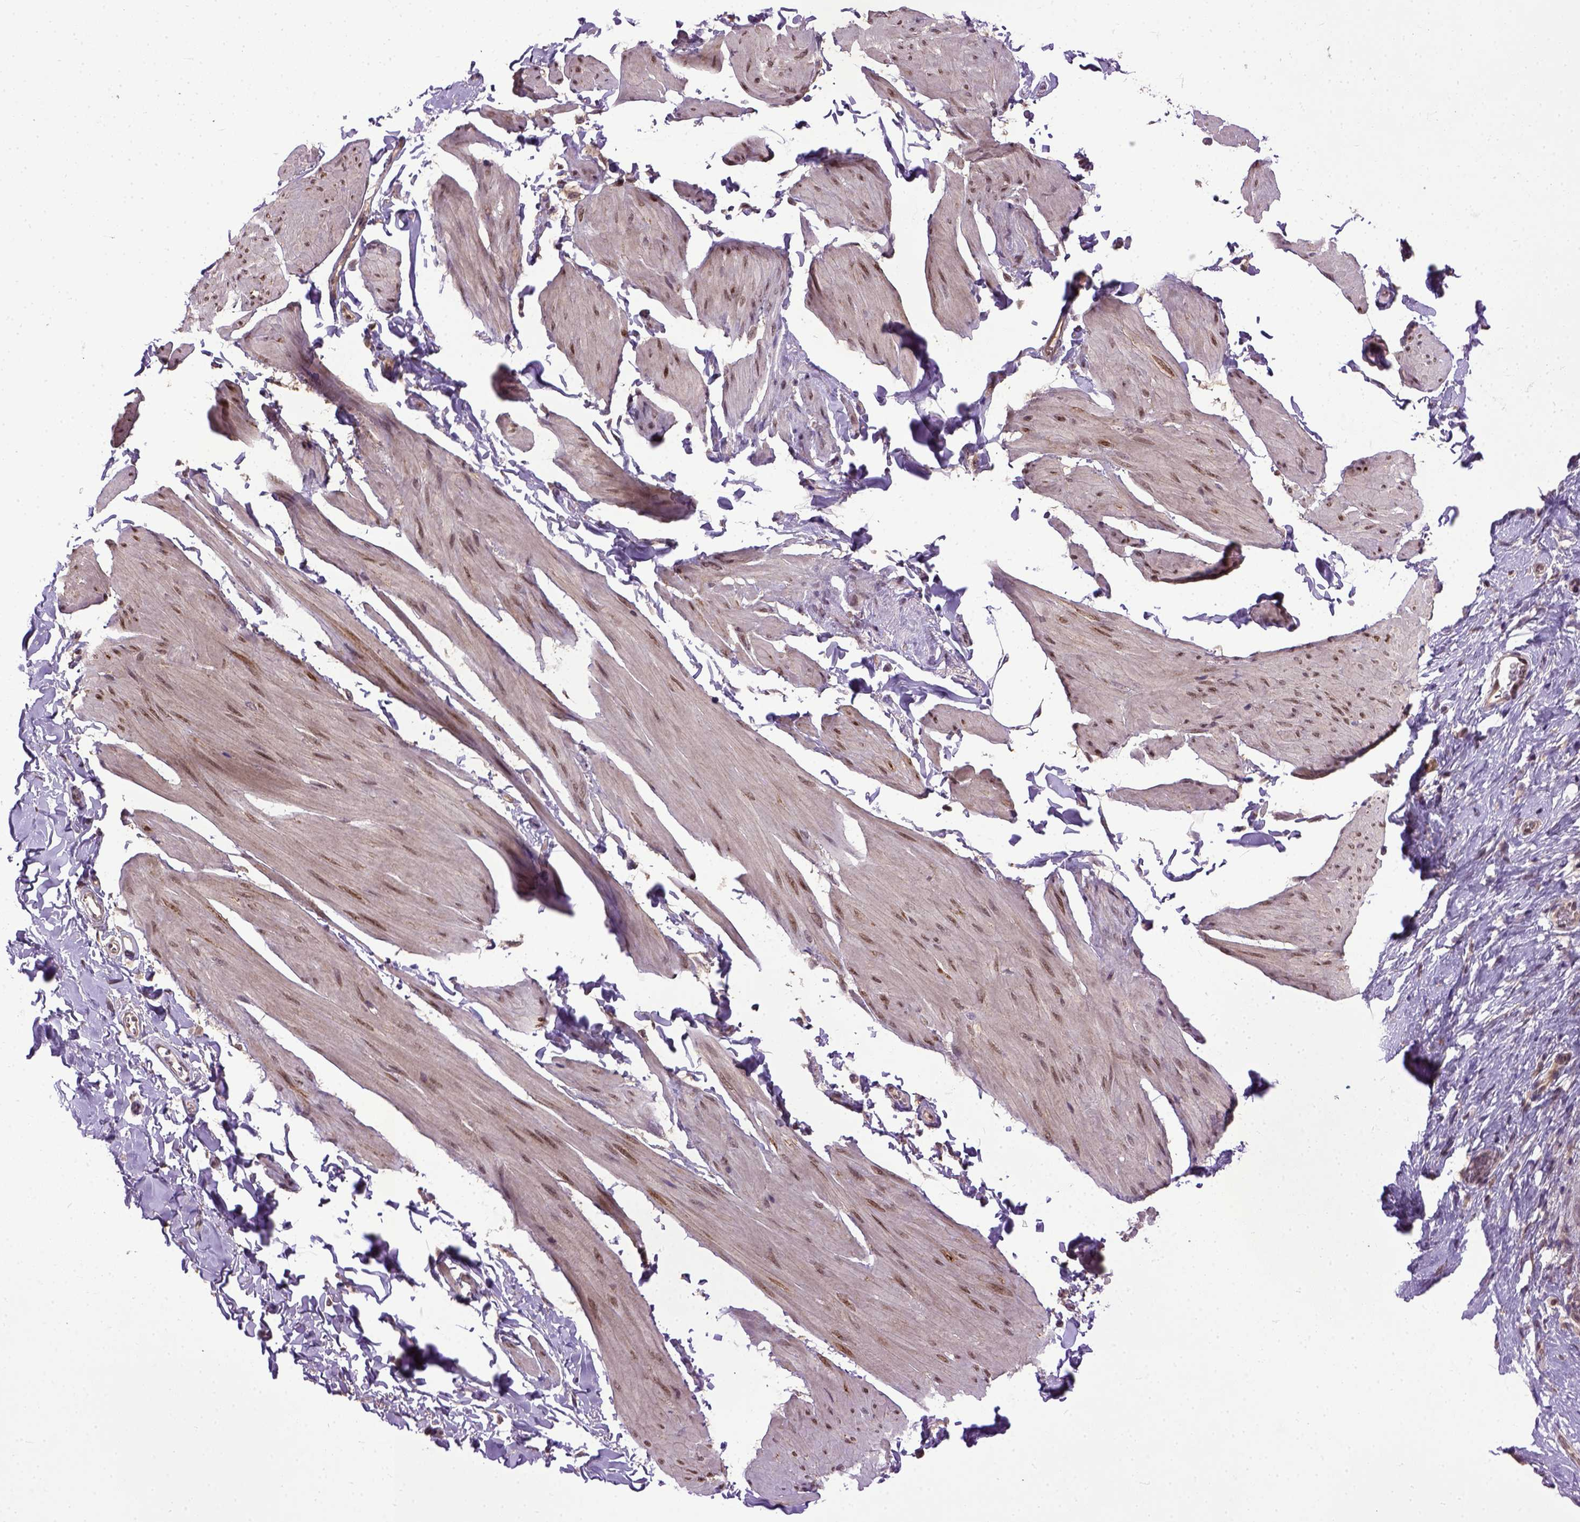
{"staining": {"intensity": "moderate", "quantity": ">75%", "location": "nuclear"}, "tissue": "smooth muscle", "cell_type": "Smooth muscle cells", "image_type": "normal", "snomed": [{"axis": "morphology", "description": "Normal tissue, NOS"}, {"axis": "topography", "description": "Adipose tissue"}, {"axis": "topography", "description": "Smooth muscle"}, {"axis": "topography", "description": "Peripheral nerve tissue"}], "caption": "About >75% of smooth muscle cells in benign human smooth muscle demonstrate moderate nuclear protein positivity as visualized by brown immunohistochemical staining.", "gene": "UBA3", "patient": {"sex": "male", "age": 83}}